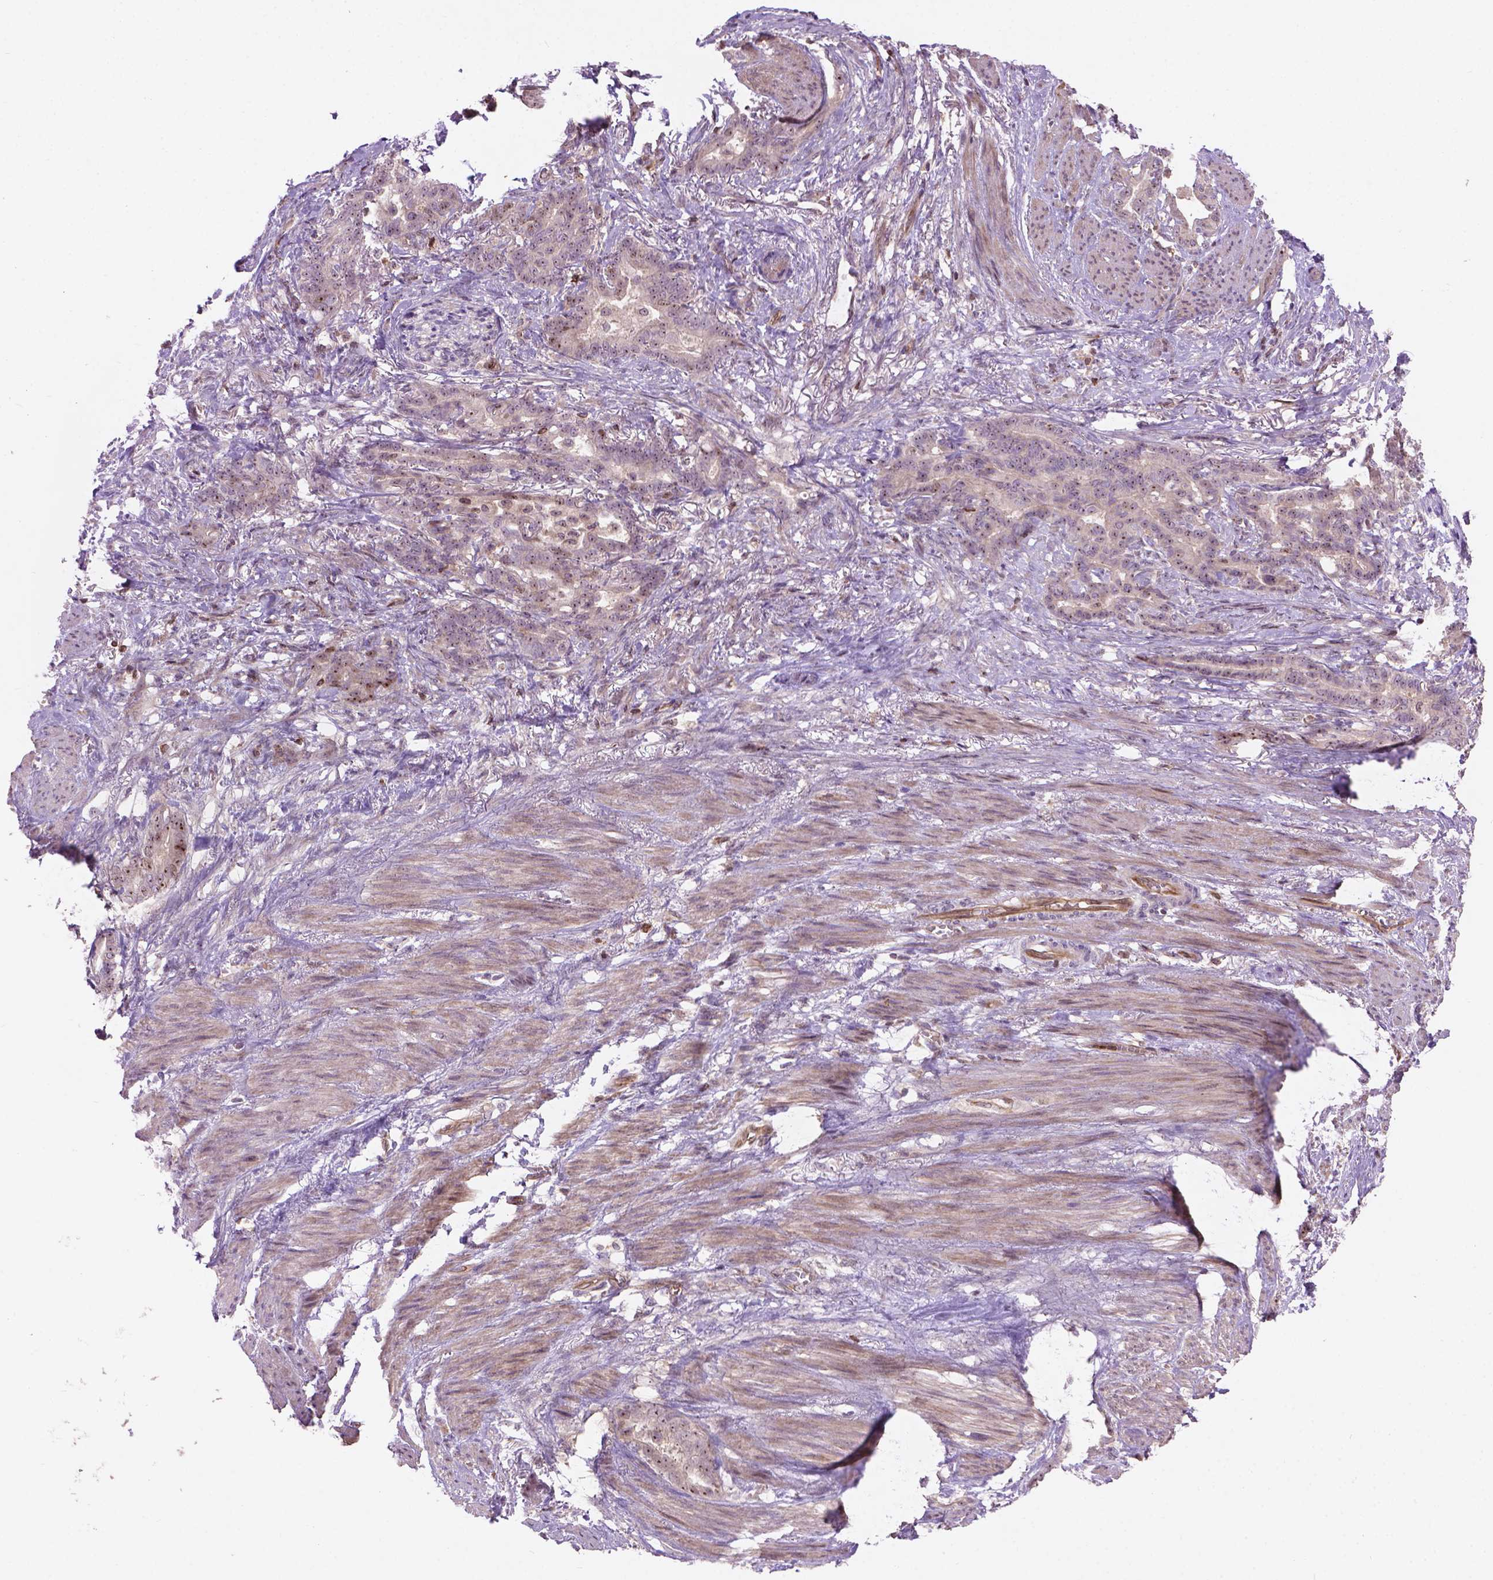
{"staining": {"intensity": "moderate", "quantity": "25%-75%", "location": "nuclear"}, "tissue": "stomach cancer", "cell_type": "Tumor cells", "image_type": "cancer", "snomed": [{"axis": "morphology", "description": "Normal tissue, NOS"}, {"axis": "morphology", "description": "Adenocarcinoma, NOS"}, {"axis": "topography", "description": "Esophagus"}, {"axis": "topography", "description": "Stomach, upper"}], "caption": "IHC (DAB) staining of stomach adenocarcinoma displays moderate nuclear protein expression in approximately 25%-75% of tumor cells.", "gene": "SMC2", "patient": {"sex": "male", "age": 62}}